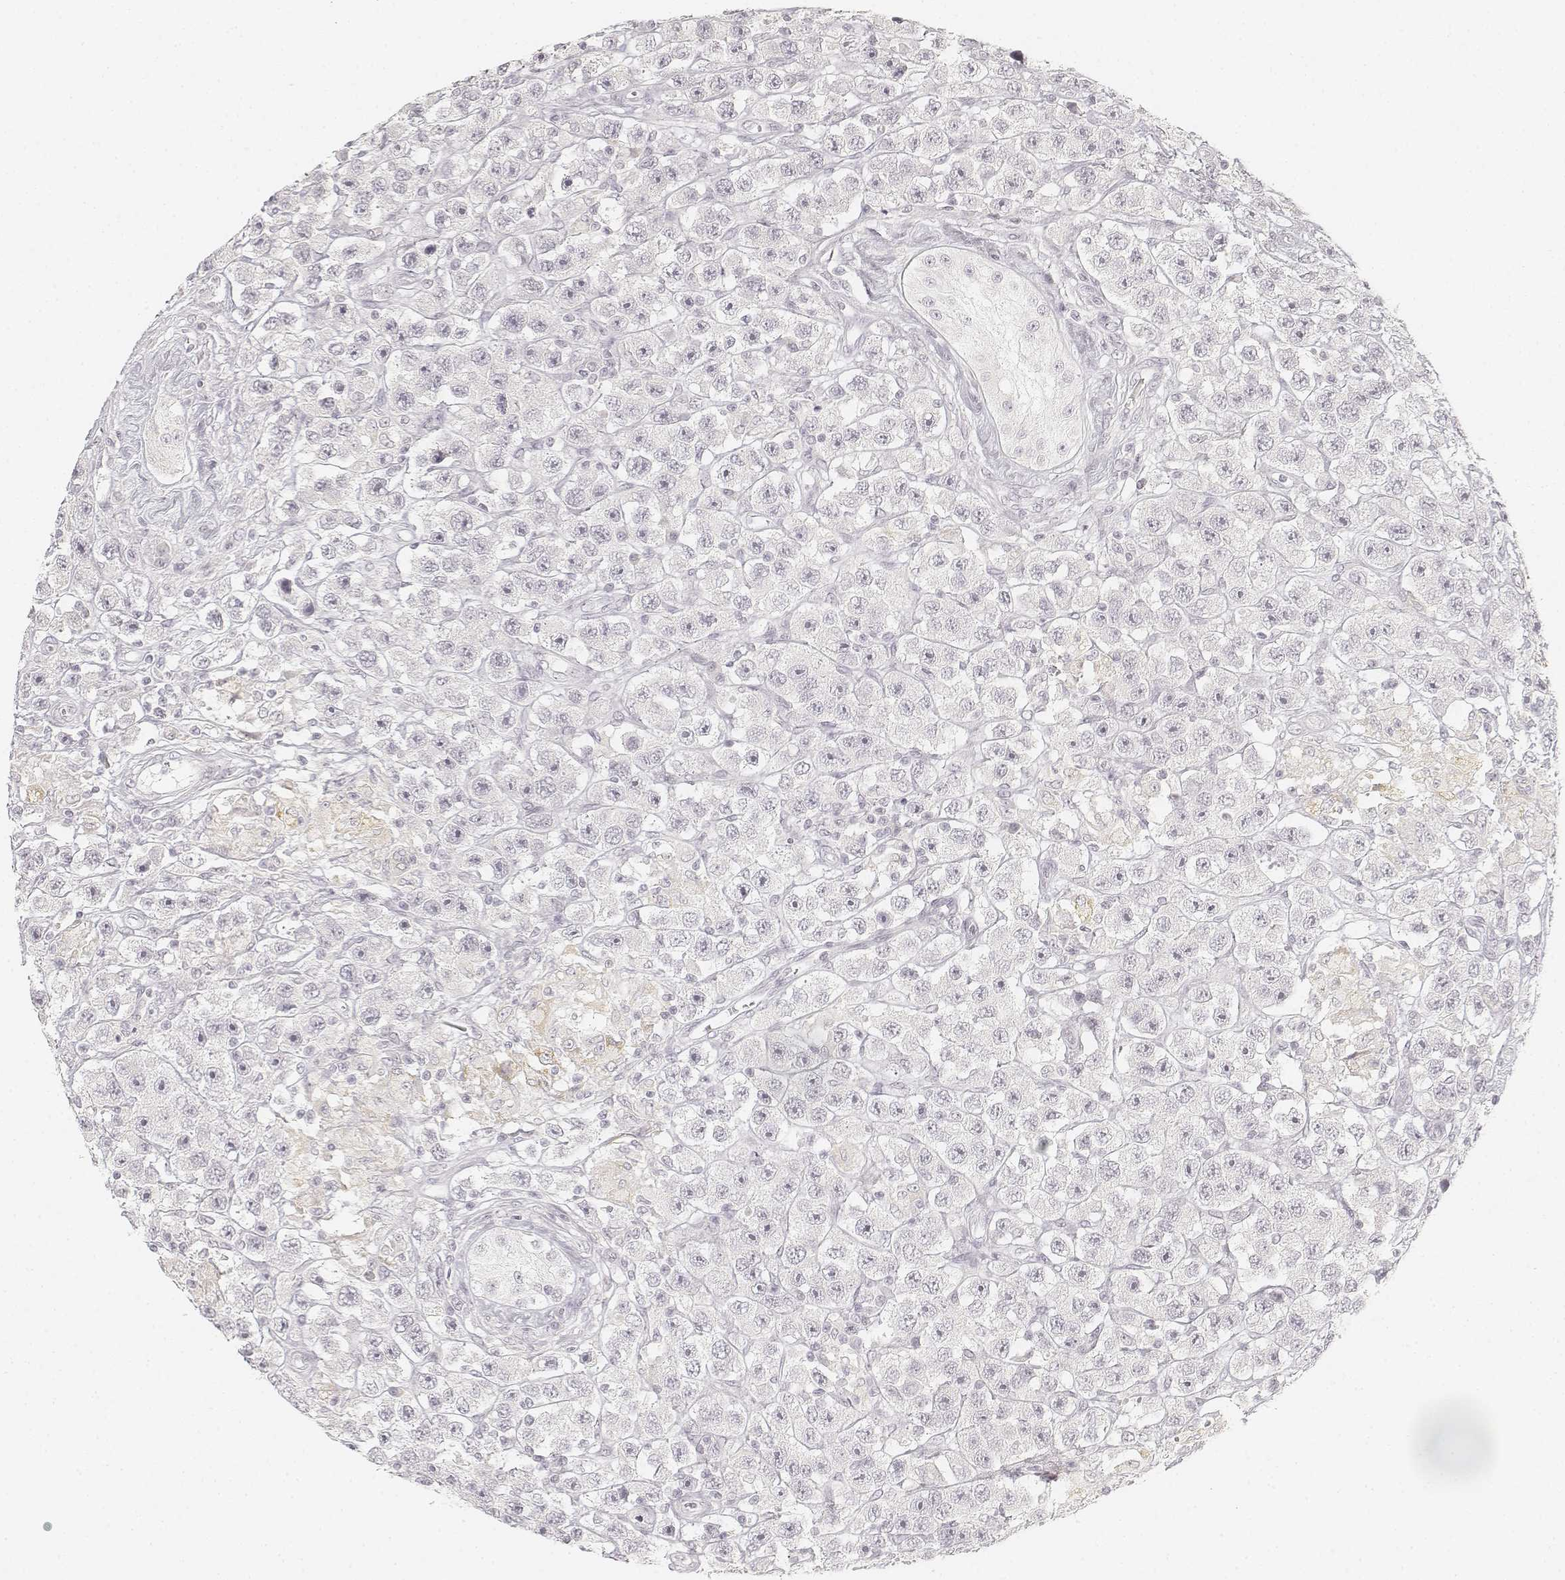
{"staining": {"intensity": "negative", "quantity": "none", "location": "none"}, "tissue": "testis cancer", "cell_type": "Tumor cells", "image_type": "cancer", "snomed": [{"axis": "morphology", "description": "Seminoma, NOS"}, {"axis": "topography", "description": "Testis"}], "caption": "Tumor cells are negative for brown protein staining in testis cancer (seminoma).", "gene": "DSG4", "patient": {"sex": "male", "age": 45}}